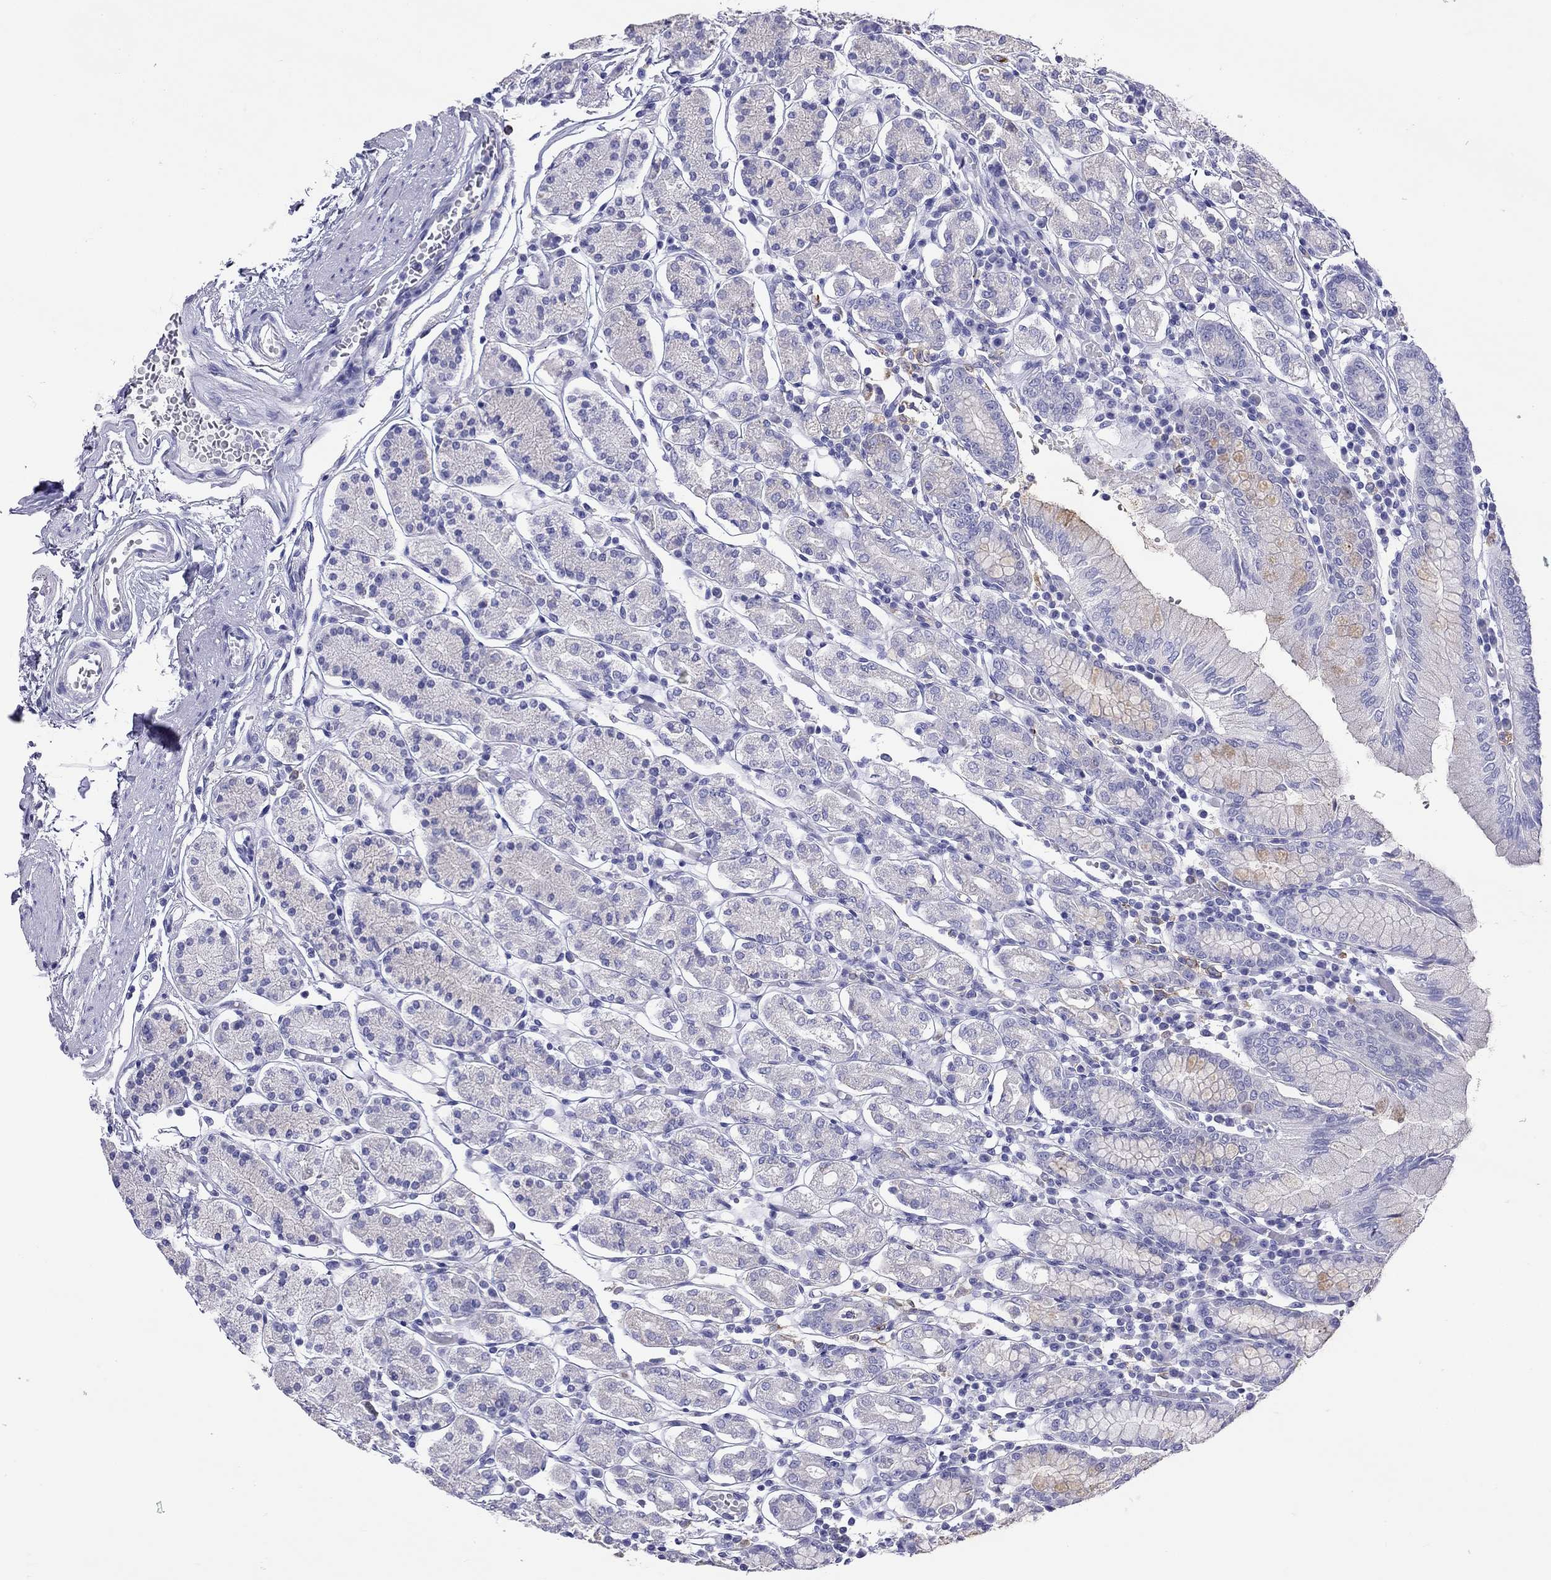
{"staining": {"intensity": "negative", "quantity": "none", "location": "none"}, "tissue": "stomach", "cell_type": "Glandular cells", "image_type": "normal", "snomed": [{"axis": "morphology", "description": "Normal tissue, NOS"}, {"axis": "topography", "description": "Stomach, upper"}, {"axis": "topography", "description": "Stomach"}], "caption": "This is a image of immunohistochemistry staining of unremarkable stomach, which shows no expression in glandular cells.", "gene": "HLA", "patient": {"sex": "male", "age": 62}}